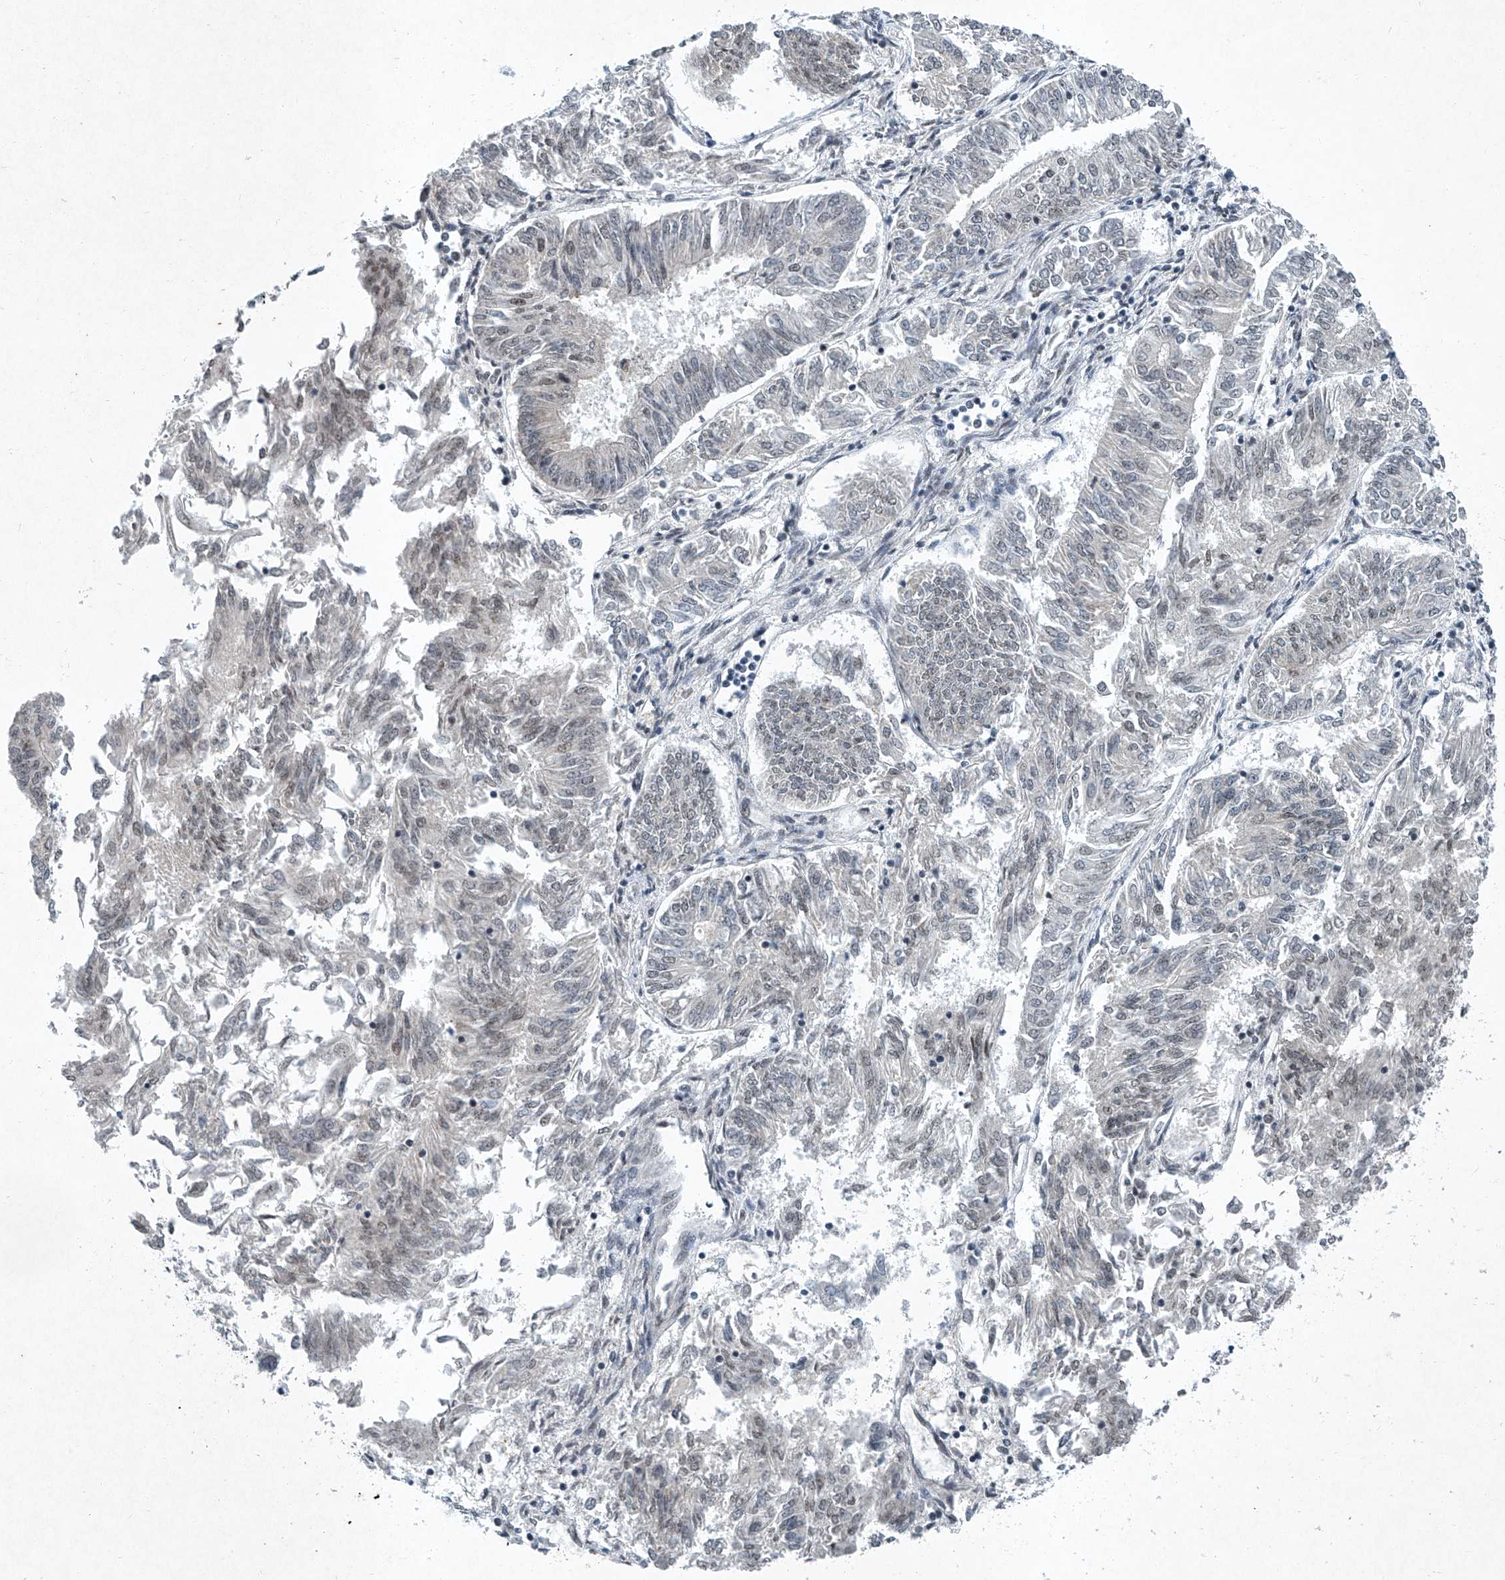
{"staining": {"intensity": "weak", "quantity": "<25%", "location": "nuclear"}, "tissue": "endometrial cancer", "cell_type": "Tumor cells", "image_type": "cancer", "snomed": [{"axis": "morphology", "description": "Adenocarcinoma, NOS"}, {"axis": "topography", "description": "Endometrium"}], "caption": "Photomicrograph shows no significant protein staining in tumor cells of endometrial cancer.", "gene": "TFDP1", "patient": {"sex": "female", "age": 58}}